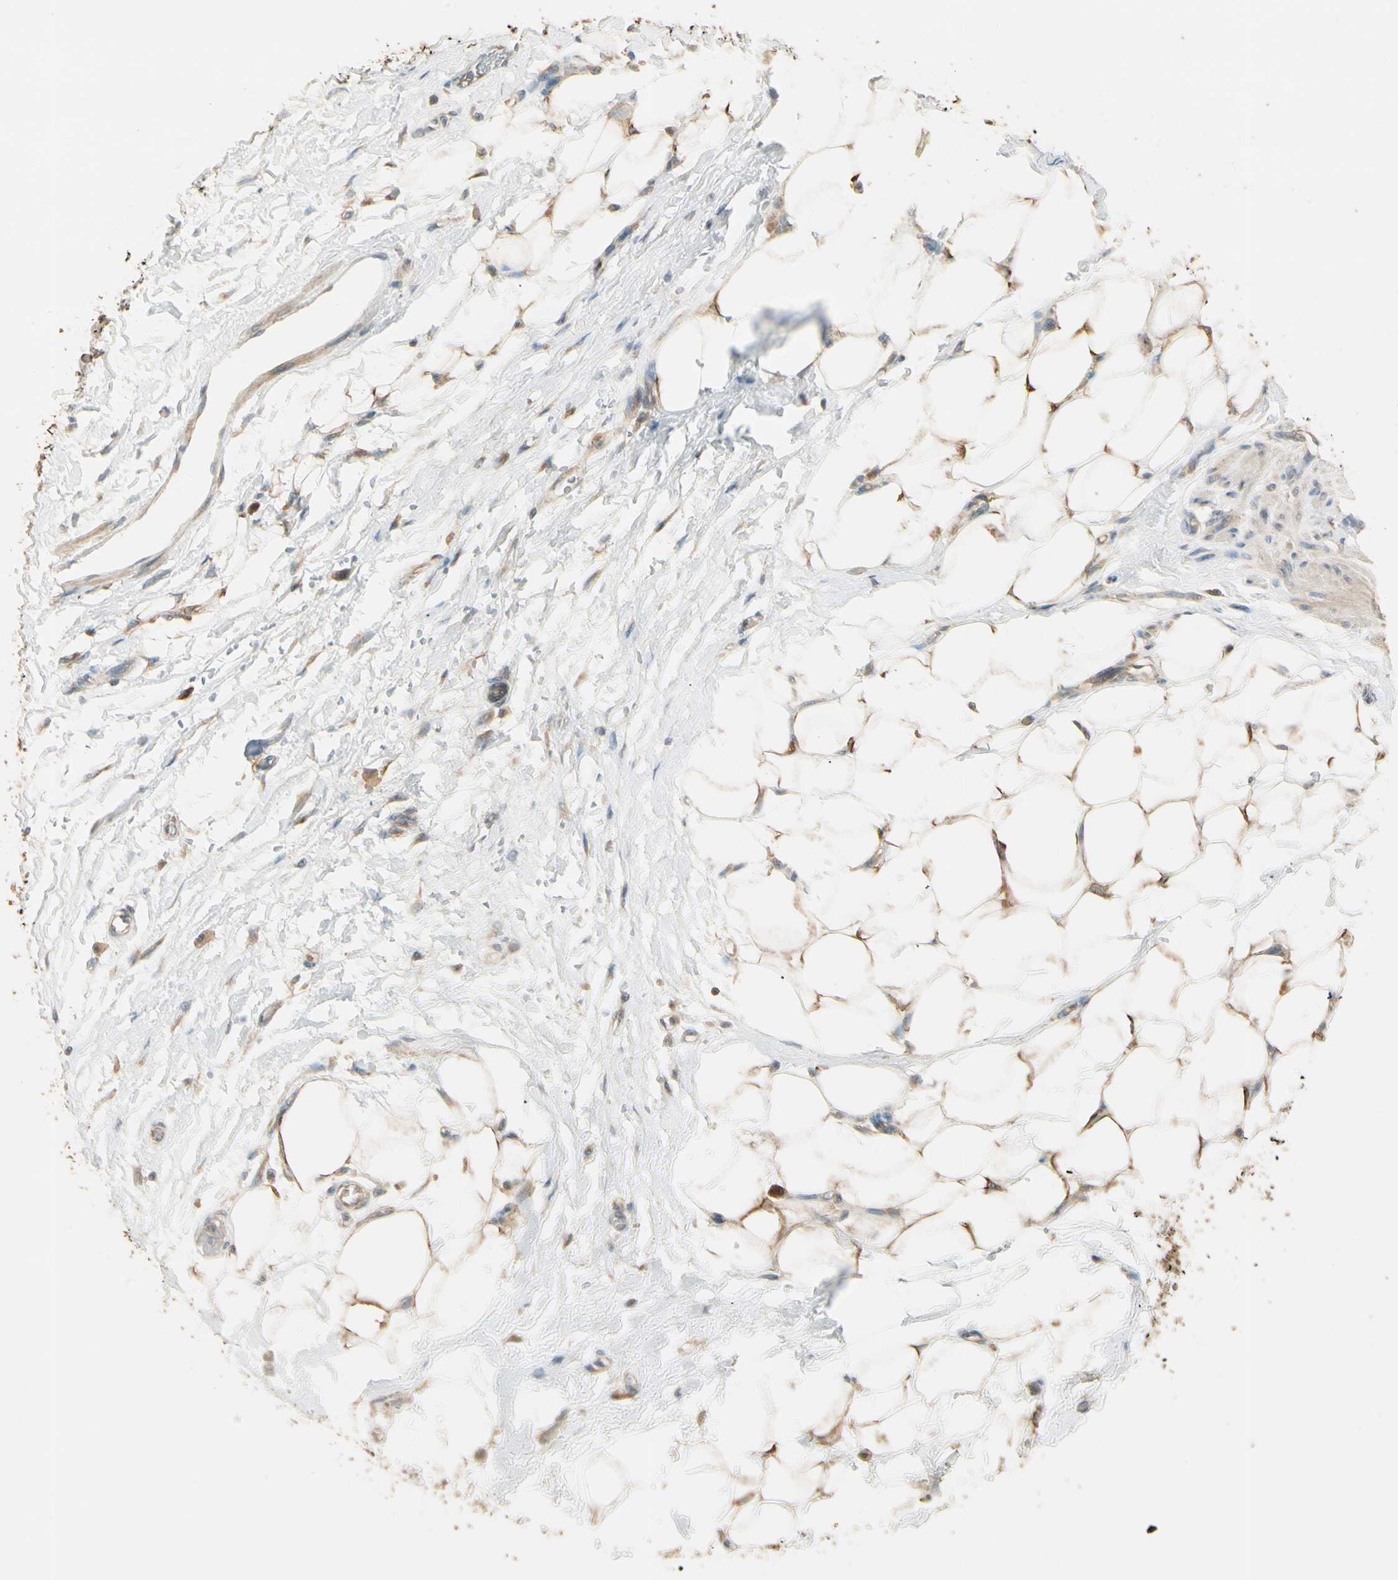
{"staining": {"intensity": "moderate", "quantity": ">75%", "location": "cytoplasmic/membranous"}, "tissue": "adipose tissue", "cell_type": "Adipocytes", "image_type": "normal", "snomed": [{"axis": "morphology", "description": "Normal tissue, NOS"}, {"axis": "morphology", "description": "Urothelial carcinoma, High grade"}, {"axis": "topography", "description": "Vascular tissue"}, {"axis": "topography", "description": "Urinary bladder"}], "caption": "High-magnification brightfield microscopy of benign adipose tissue stained with DAB (brown) and counterstained with hematoxylin (blue). adipocytes exhibit moderate cytoplasmic/membranous positivity is identified in approximately>75% of cells.", "gene": "PLXNA1", "patient": {"sex": "female", "age": 56}}